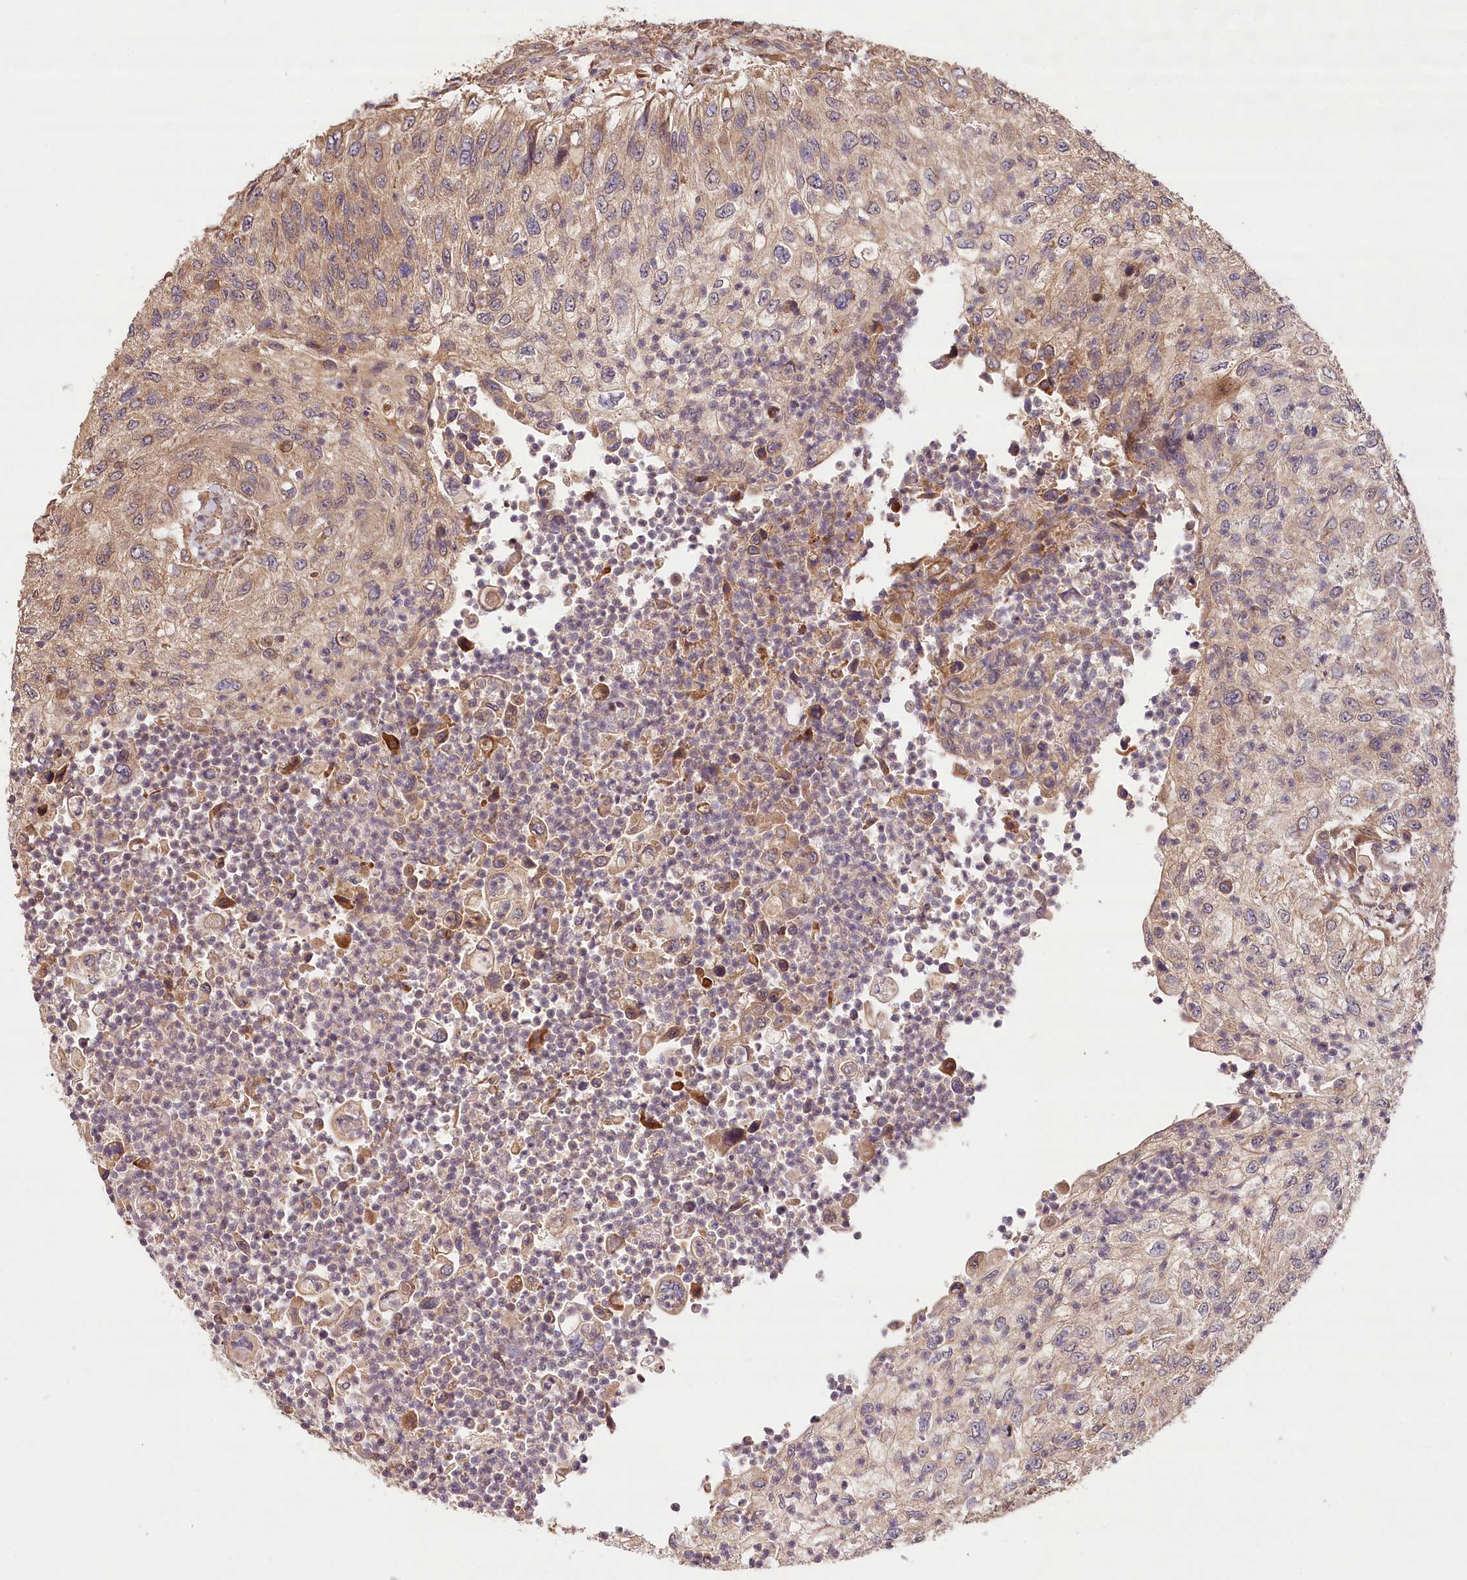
{"staining": {"intensity": "moderate", "quantity": "<25%", "location": "cytoplasmic/membranous"}, "tissue": "urothelial cancer", "cell_type": "Tumor cells", "image_type": "cancer", "snomed": [{"axis": "morphology", "description": "Urothelial carcinoma, High grade"}, {"axis": "topography", "description": "Urinary bladder"}], "caption": "A brown stain labels moderate cytoplasmic/membranous positivity of a protein in urothelial cancer tumor cells.", "gene": "LSS", "patient": {"sex": "female", "age": 60}}